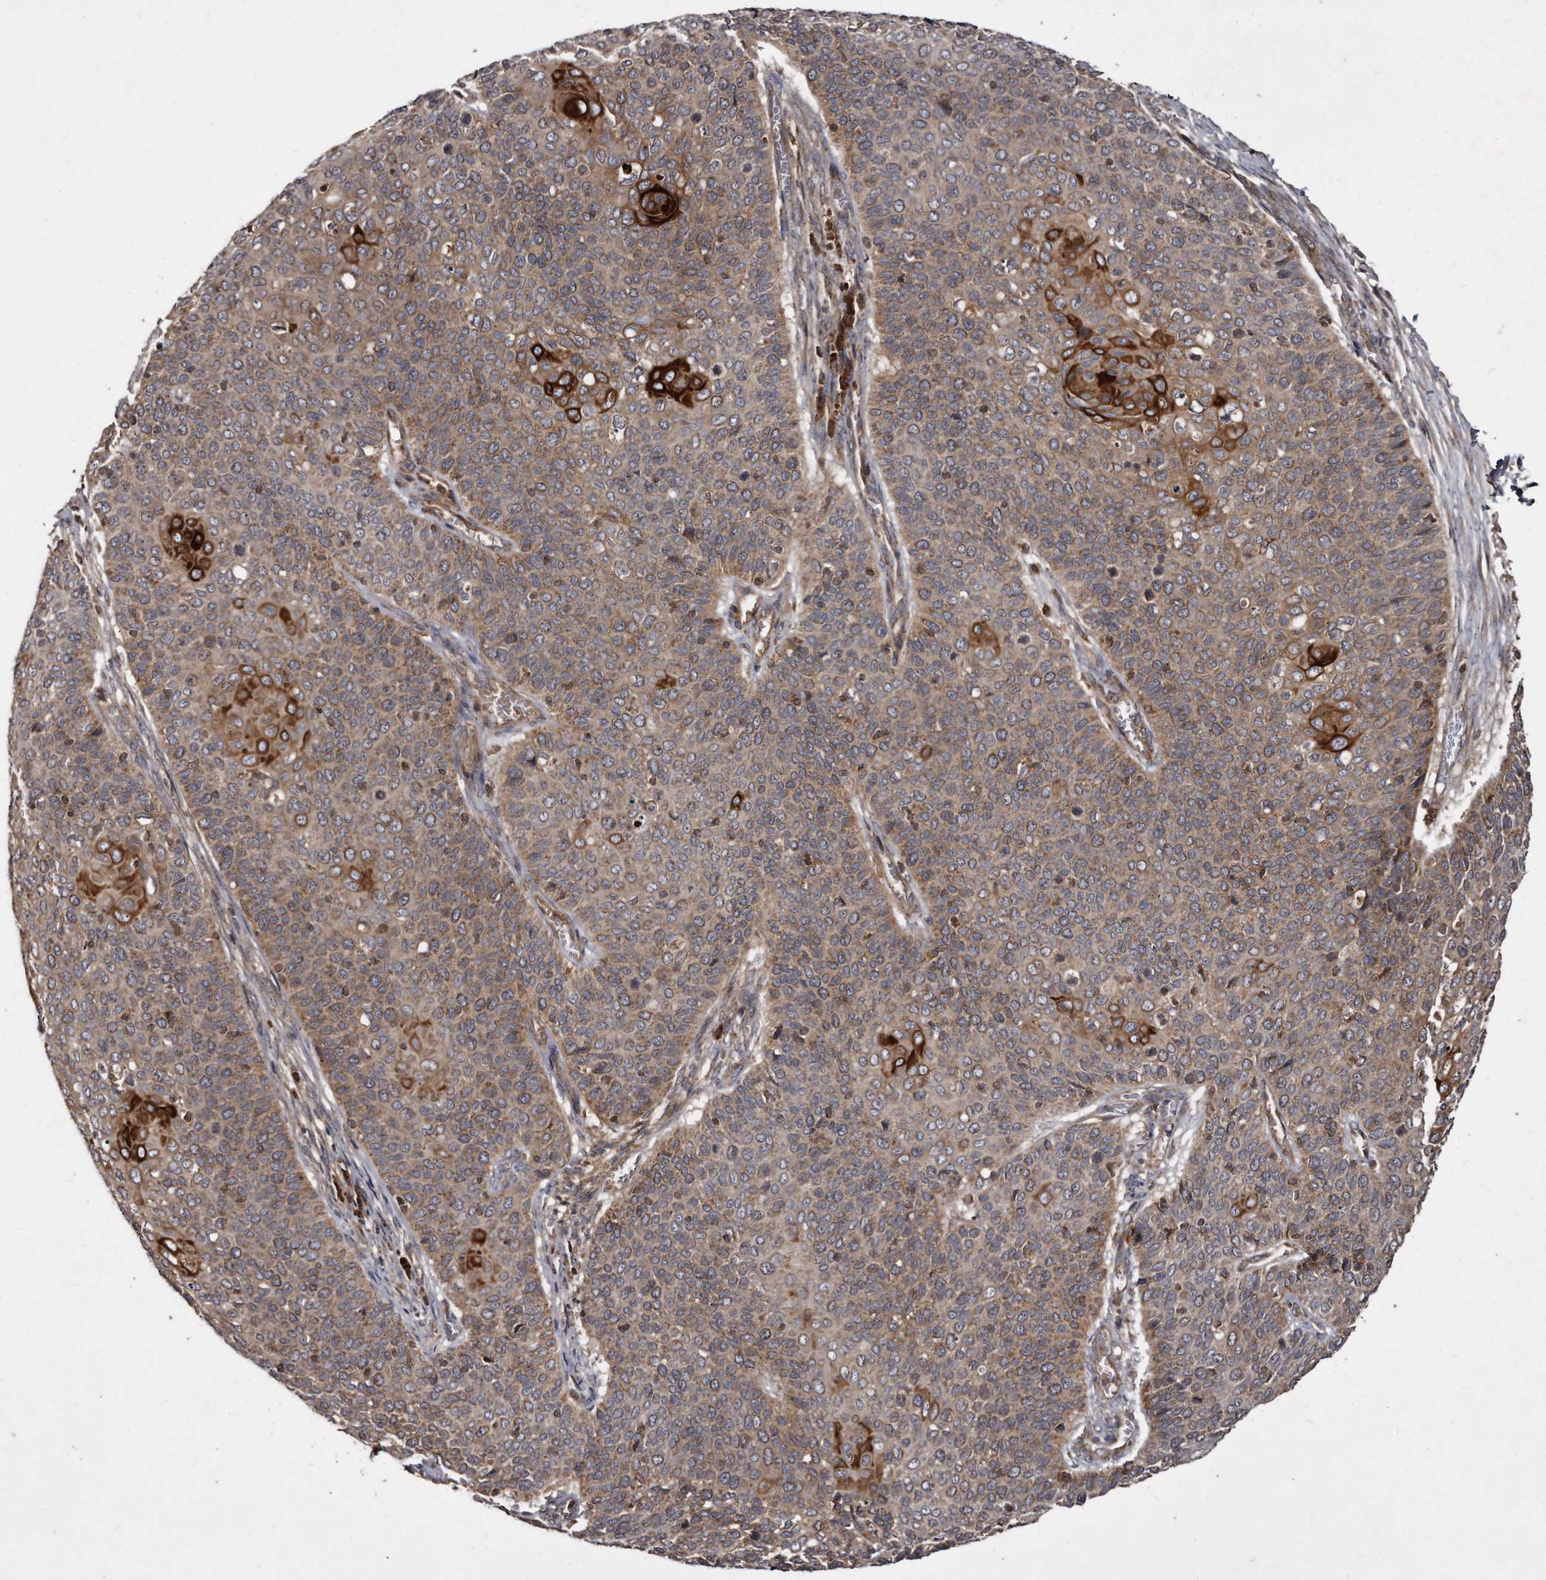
{"staining": {"intensity": "moderate", "quantity": ">75%", "location": "cytoplasmic/membranous"}, "tissue": "cervical cancer", "cell_type": "Tumor cells", "image_type": "cancer", "snomed": [{"axis": "morphology", "description": "Squamous cell carcinoma, NOS"}, {"axis": "topography", "description": "Cervix"}], "caption": "A high-resolution histopathology image shows IHC staining of cervical cancer (squamous cell carcinoma), which reveals moderate cytoplasmic/membranous expression in about >75% of tumor cells.", "gene": "FAM136A", "patient": {"sex": "female", "age": 39}}